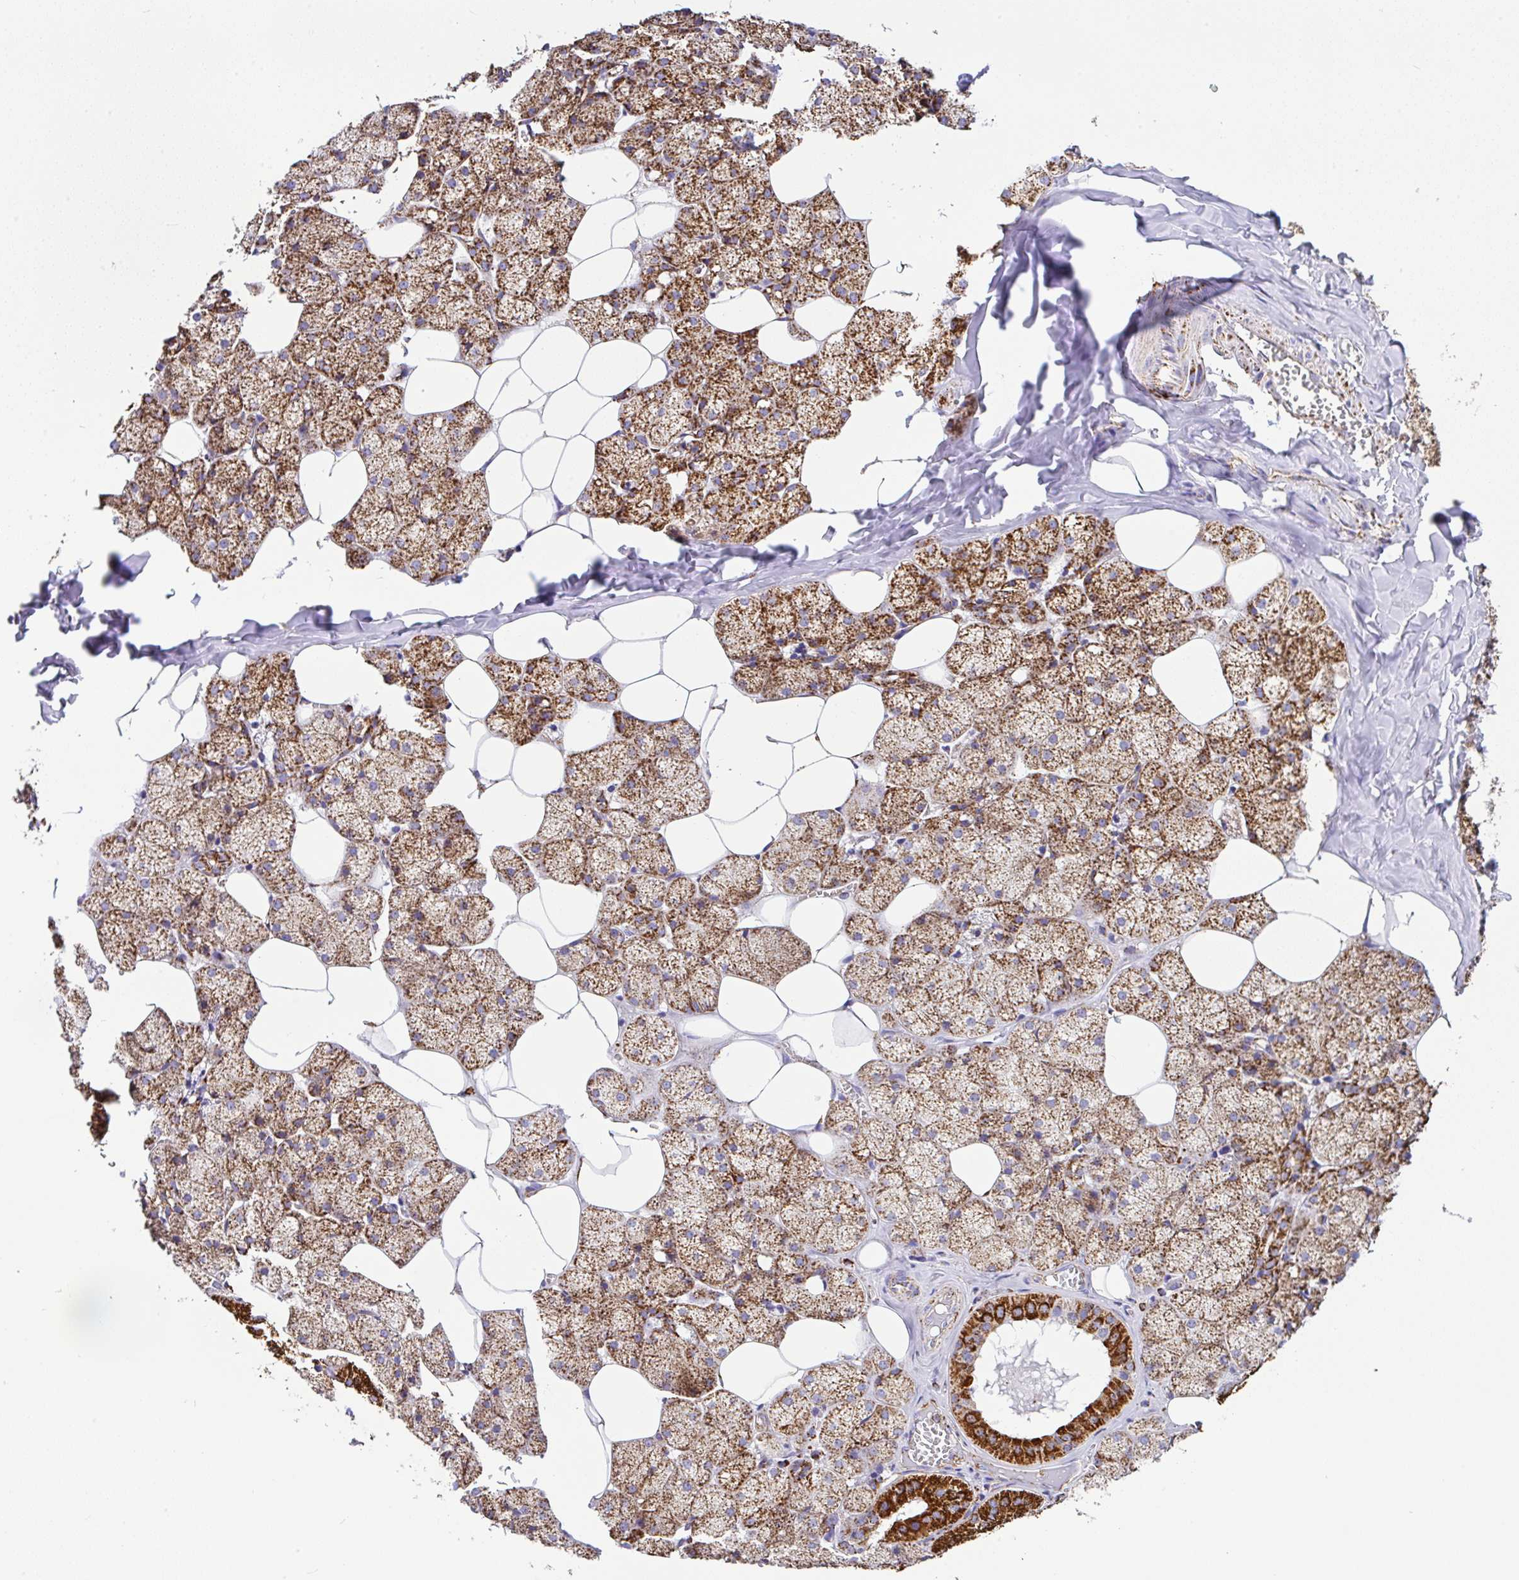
{"staining": {"intensity": "strong", "quantity": ">75%", "location": "cytoplasmic/membranous"}, "tissue": "salivary gland", "cell_type": "Glandular cells", "image_type": "normal", "snomed": [{"axis": "morphology", "description": "Normal tissue, NOS"}, {"axis": "topography", "description": "Salivary gland"}, {"axis": "topography", "description": "Peripheral nerve tissue"}], "caption": "Immunohistochemical staining of unremarkable salivary gland reveals strong cytoplasmic/membranous protein expression in about >75% of glandular cells. (brown staining indicates protein expression, while blue staining denotes nuclei).", "gene": "ANKRD33B", "patient": {"sex": "male", "age": 38}}